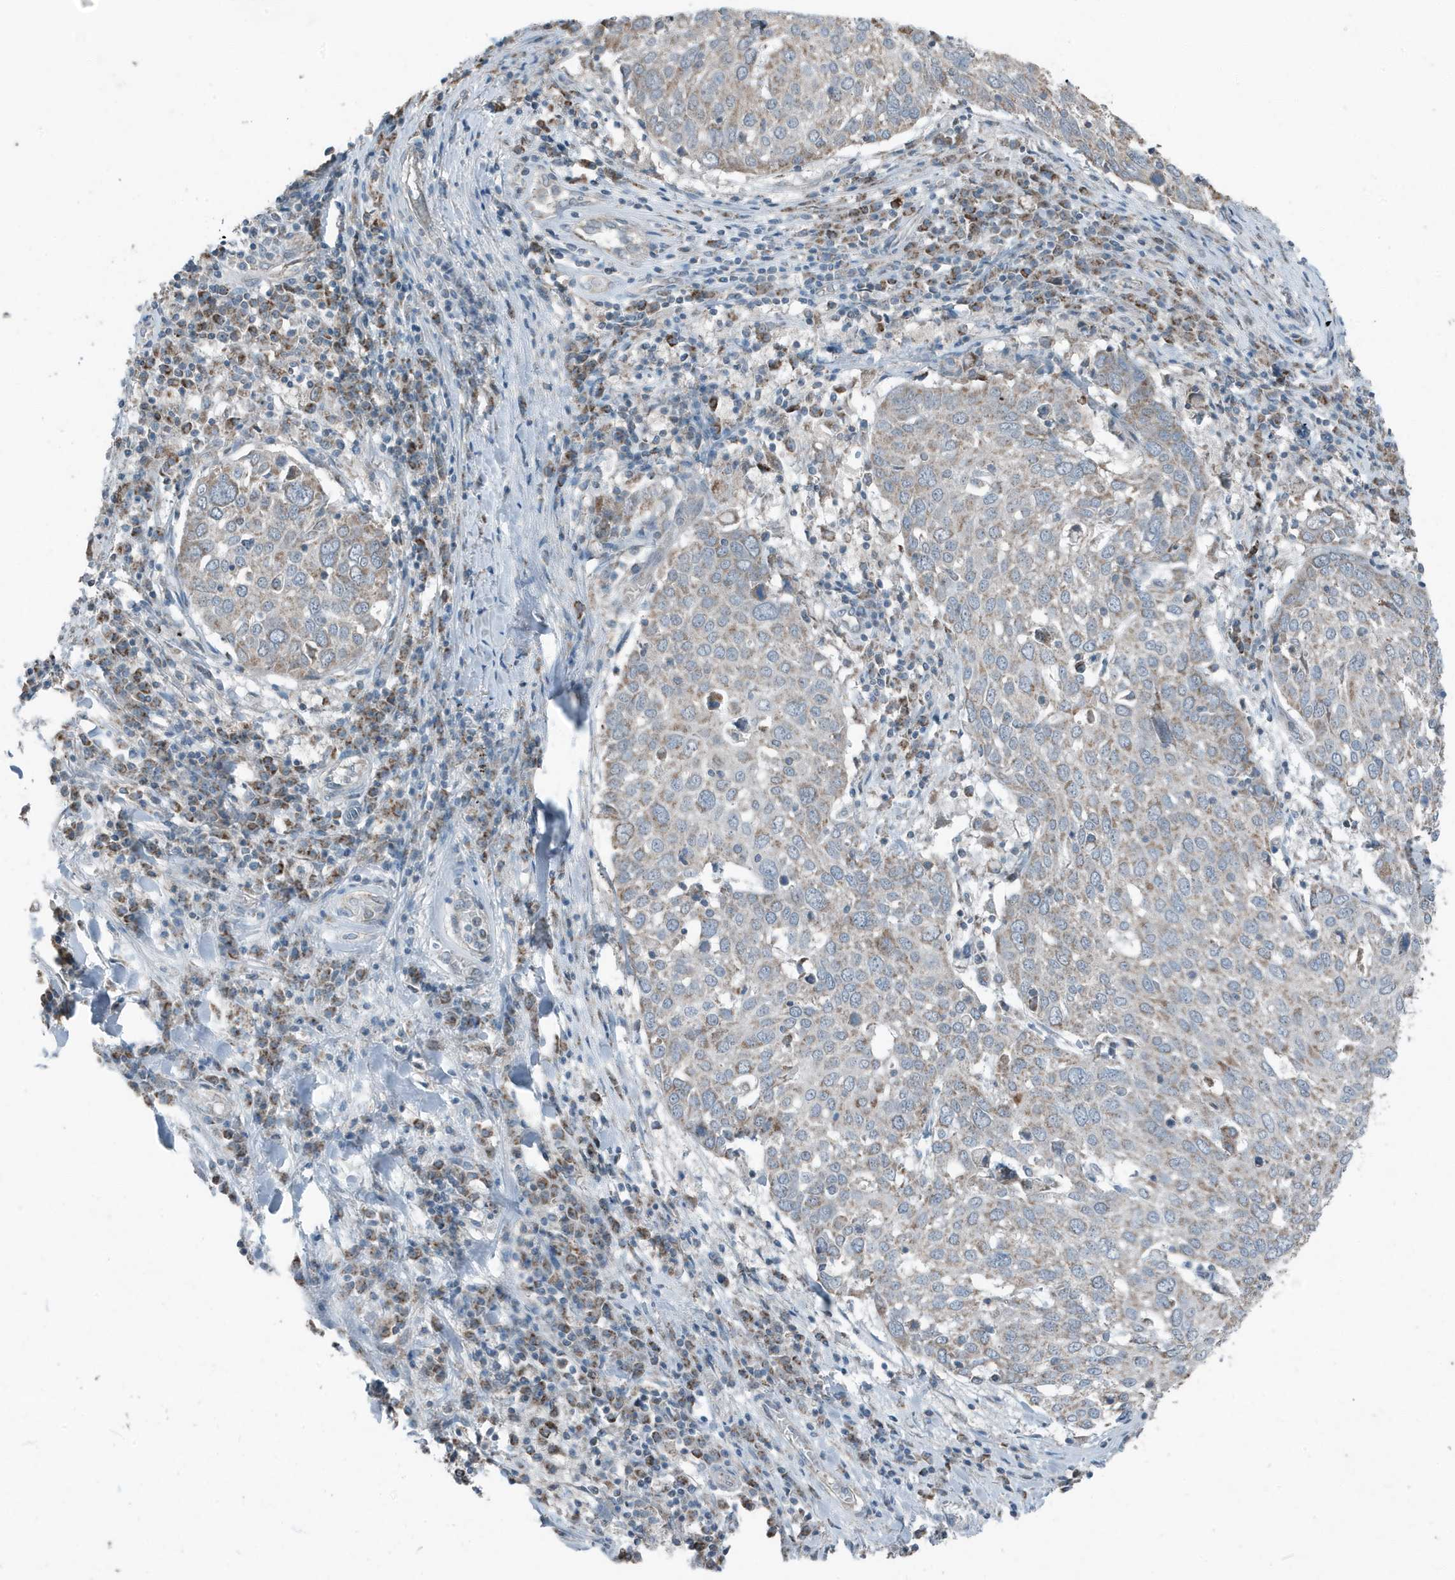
{"staining": {"intensity": "weak", "quantity": "<25%", "location": "cytoplasmic/membranous"}, "tissue": "lung cancer", "cell_type": "Tumor cells", "image_type": "cancer", "snomed": [{"axis": "morphology", "description": "Squamous cell carcinoma, NOS"}, {"axis": "topography", "description": "Lung"}], "caption": "This is an immunohistochemistry micrograph of human lung cancer (squamous cell carcinoma). There is no expression in tumor cells.", "gene": "MT-CYB", "patient": {"sex": "male", "age": 65}}